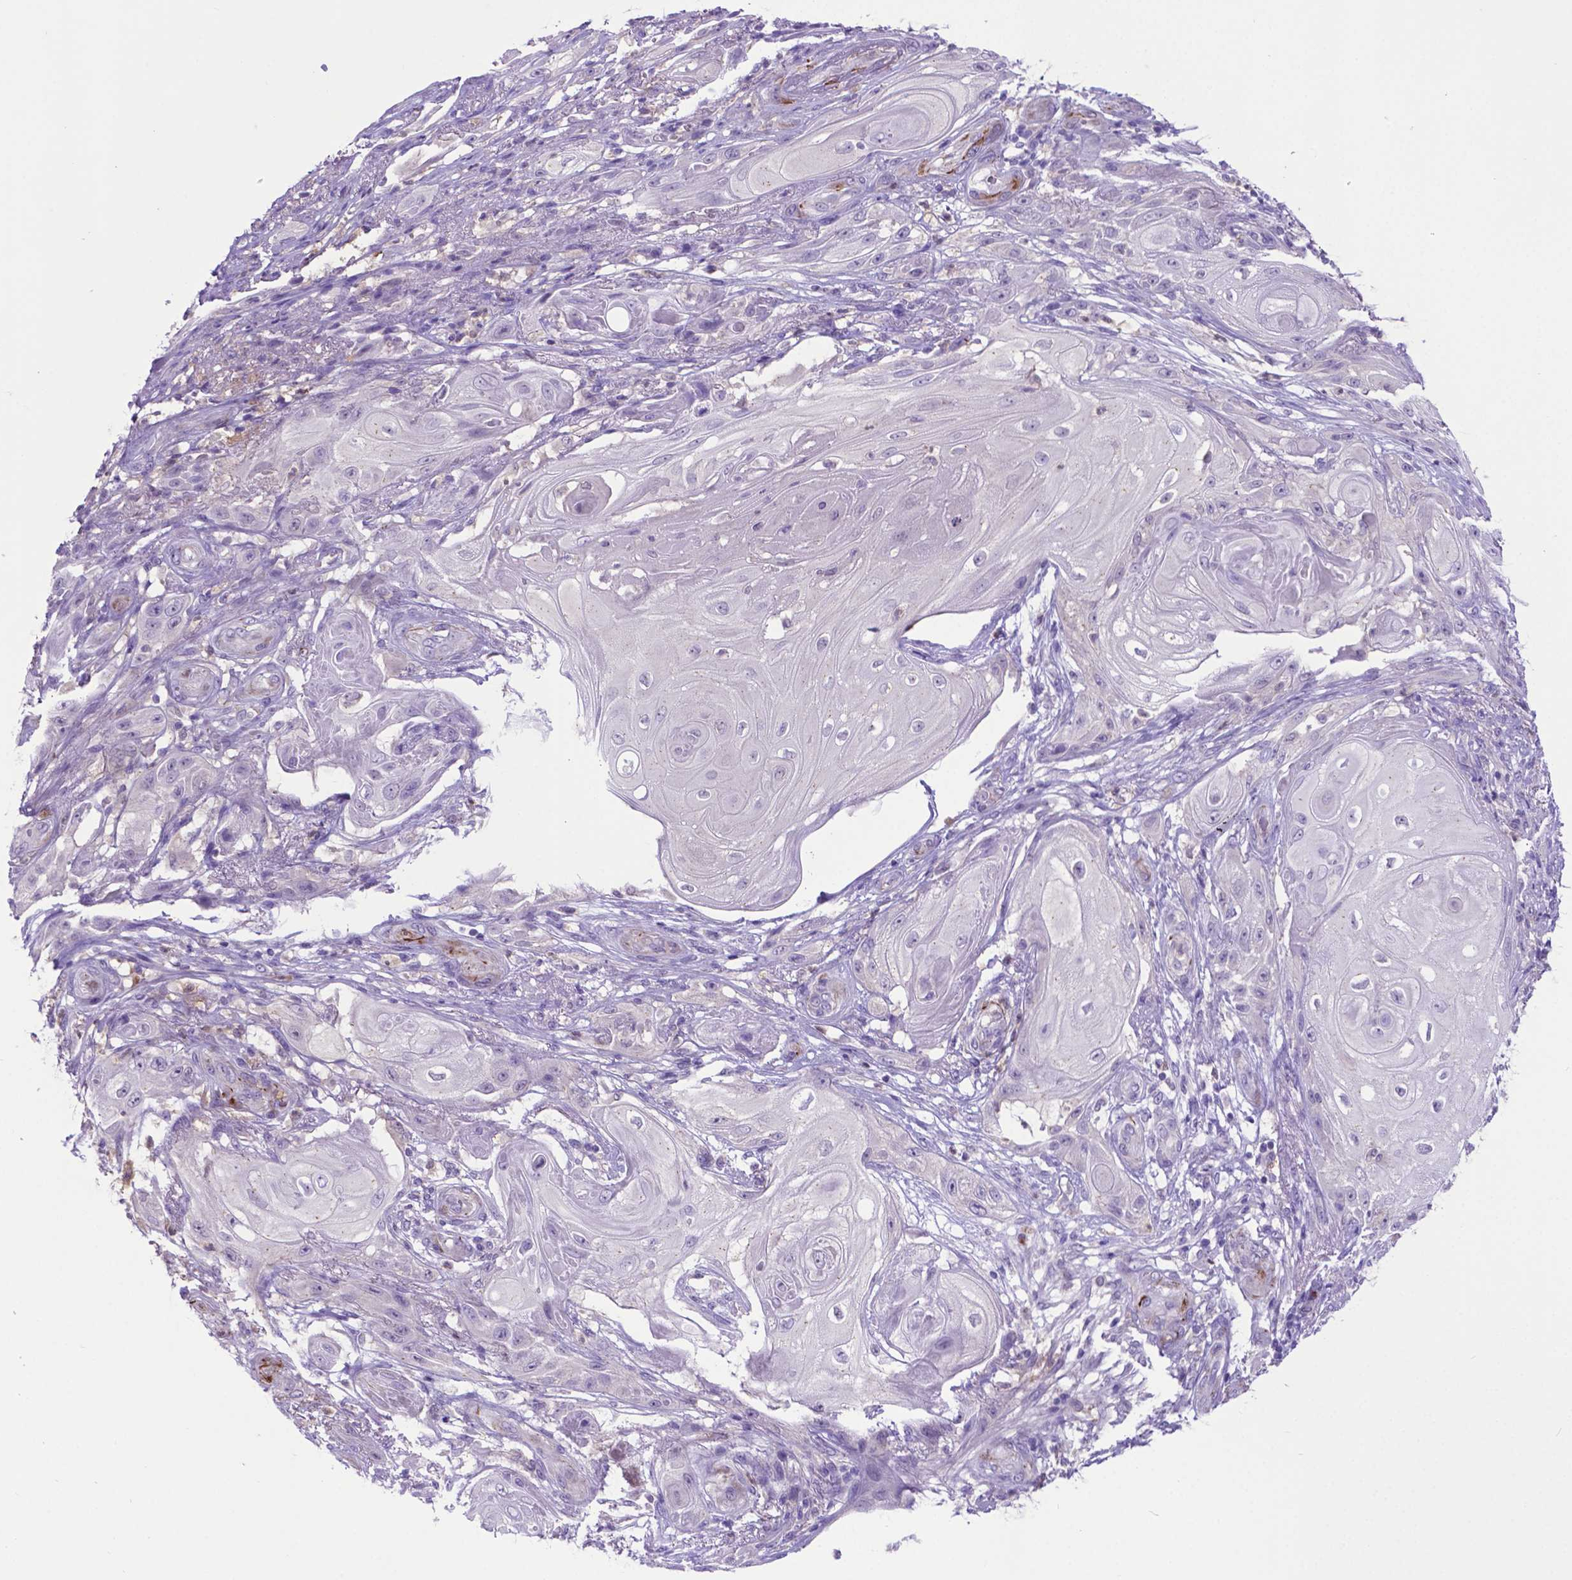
{"staining": {"intensity": "negative", "quantity": "none", "location": "none"}, "tissue": "skin cancer", "cell_type": "Tumor cells", "image_type": "cancer", "snomed": [{"axis": "morphology", "description": "Squamous cell carcinoma, NOS"}, {"axis": "topography", "description": "Skin"}], "caption": "A photomicrograph of skin cancer (squamous cell carcinoma) stained for a protein displays no brown staining in tumor cells.", "gene": "LZTR1", "patient": {"sex": "male", "age": 62}}